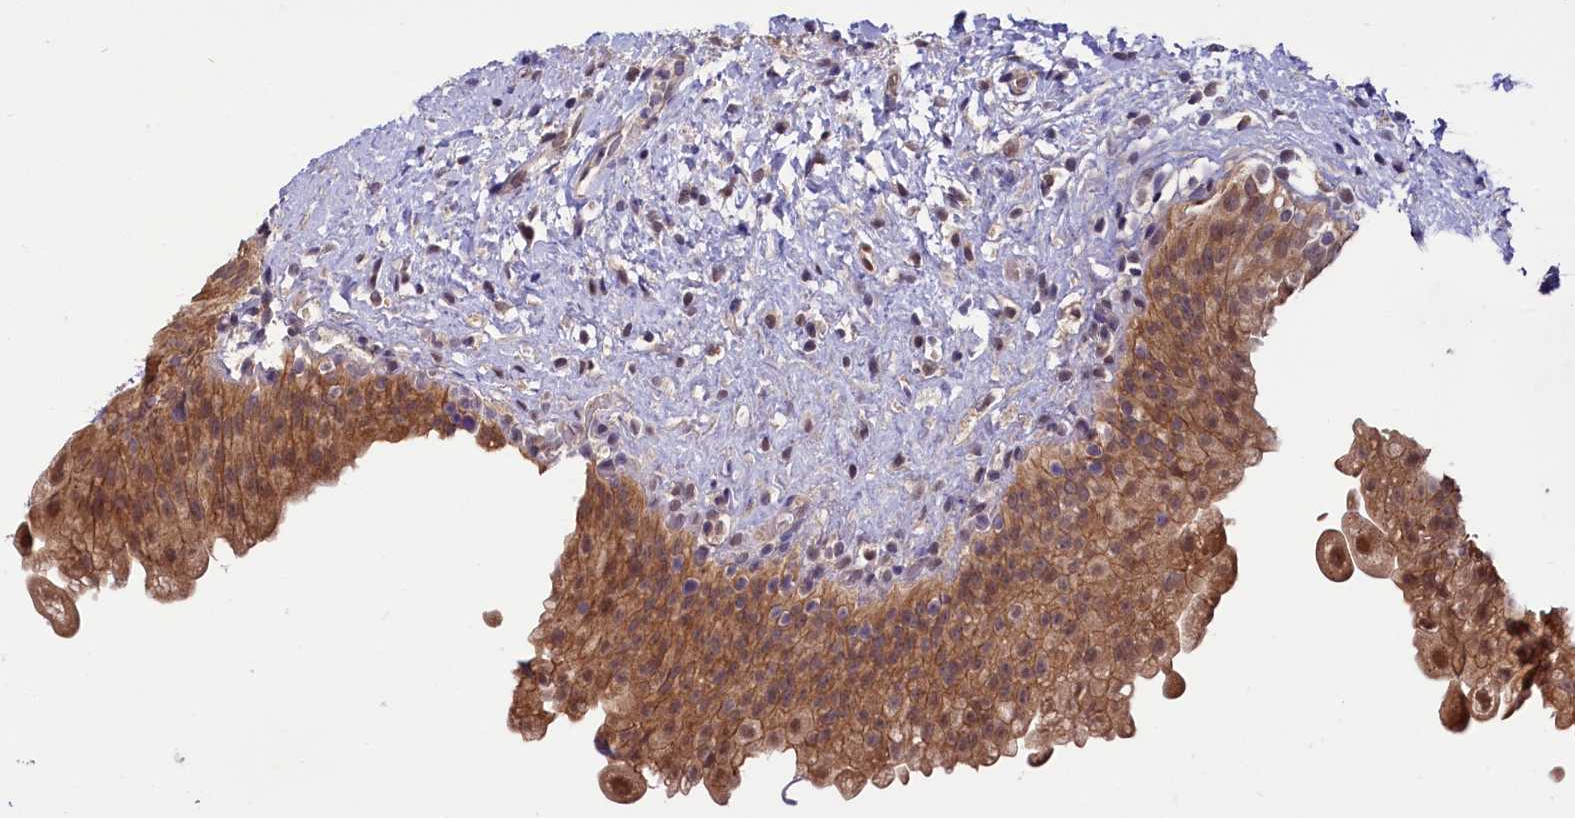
{"staining": {"intensity": "moderate", "quantity": ">75%", "location": "cytoplasmic/membranous,nuclear"}, "tissue": "urinary bladder", "cell_type": "Urothelial cells", "image_type": "normal", "snomed": [{"axis": "morphology", "description": "Normal tissue, NOS"}, {"axis": "topography", "description": "Urinary bladder"}], "caption": "This image exhibits immunohistochemistry staining of benign human urinary bladder, with medium moderate cytoplasmic/membranous,nuclear positivity in about >75% of urothelial cells.", "gene": "UBE3A", "patient": {"sex": "female", "age": 27}}